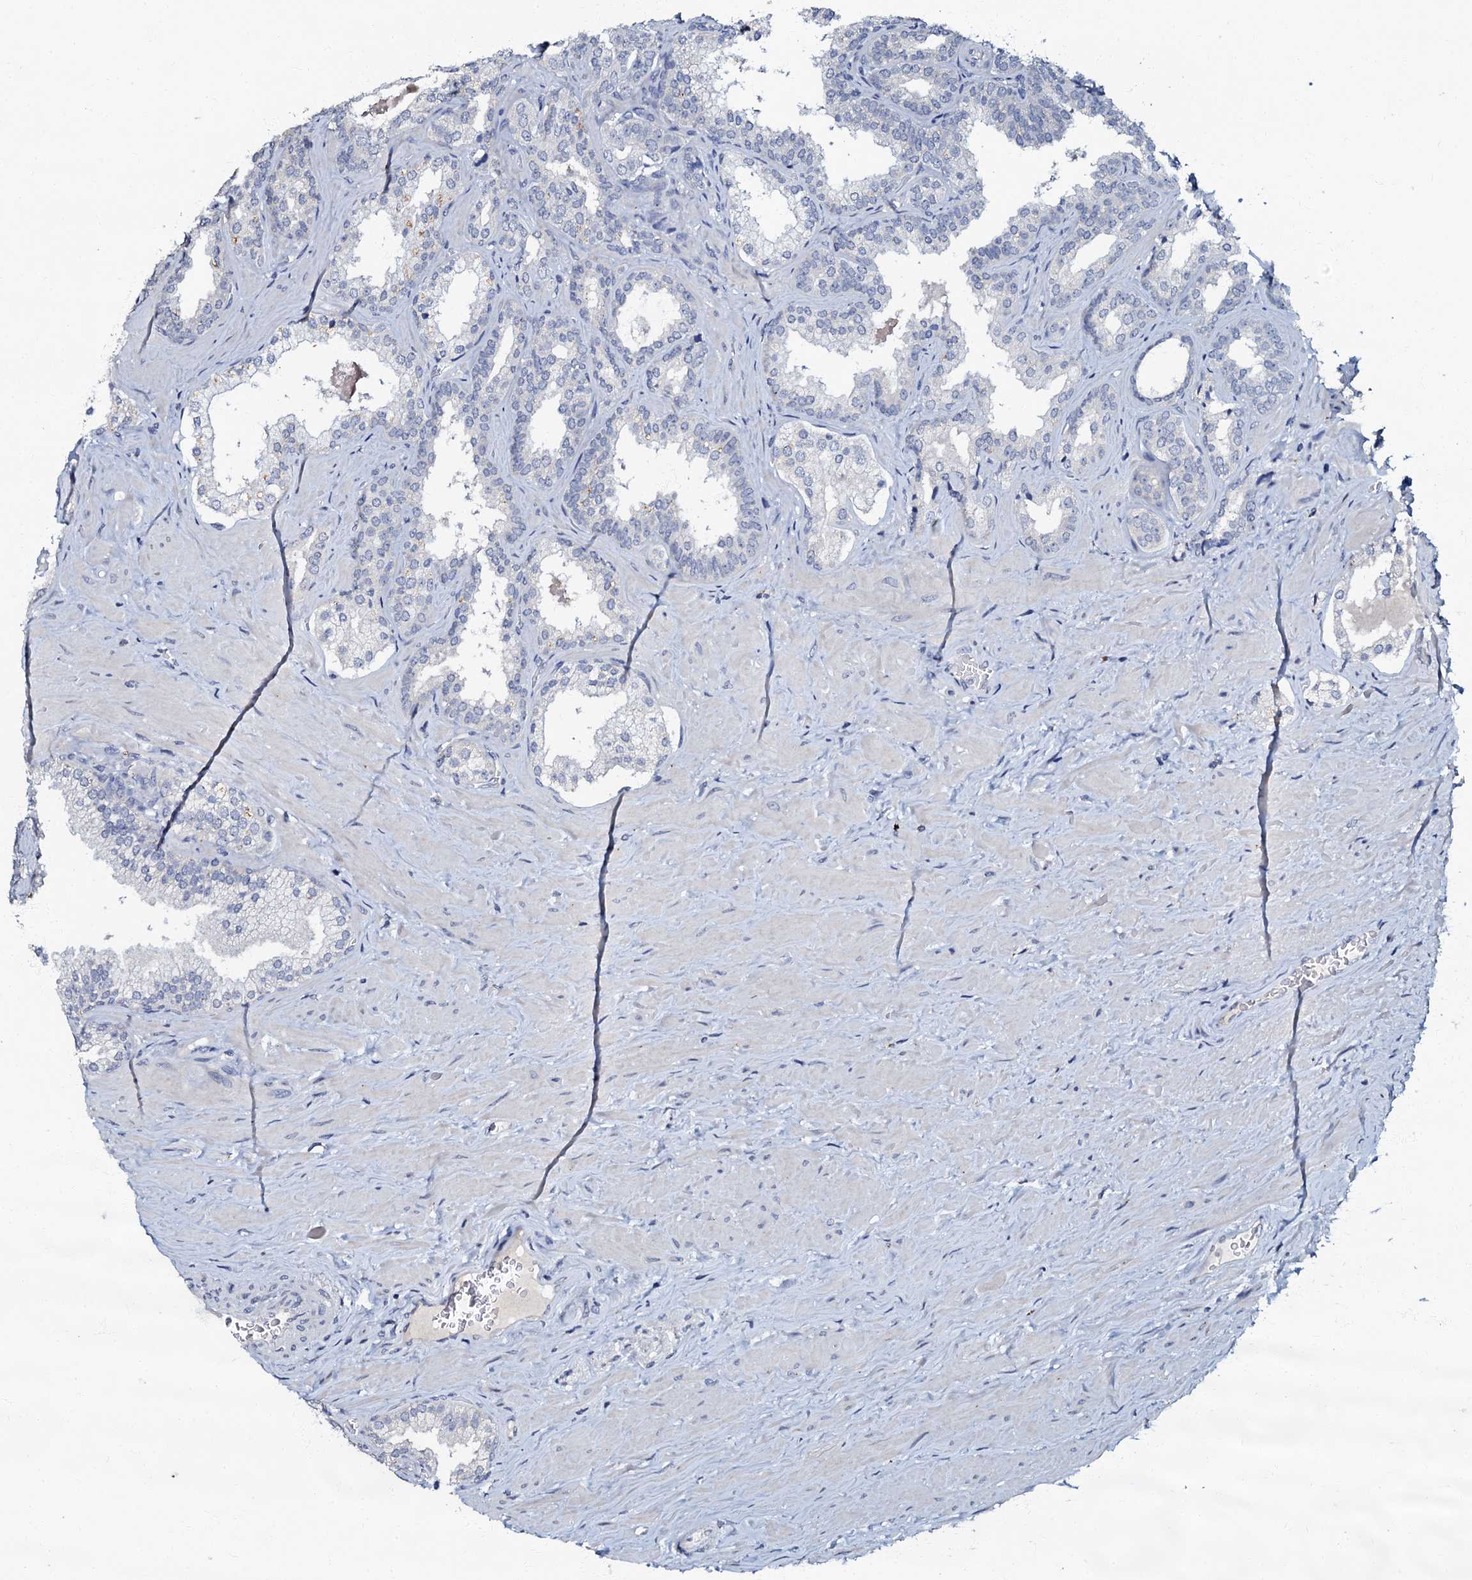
{"staining": {"intensity": "negative", "quantity": "none", "location": "none"}, "tissue": "prostate cancer", "cell_type": "Tumor cells", "image_type": "cancer", "snomed": [{"axis": "morphology", "description": "Adenocarcinoma, High grade"}, {"axis": "topography", "description": "Prostate"}], "caption": "This is an immunohistochemistry (IHC) photomicrograph of prostate adenocarcinoma (high-grade). There is no staining in tumor cells.", "gene": "OLAH", "patient": {"sex": "male", "age": 64}}